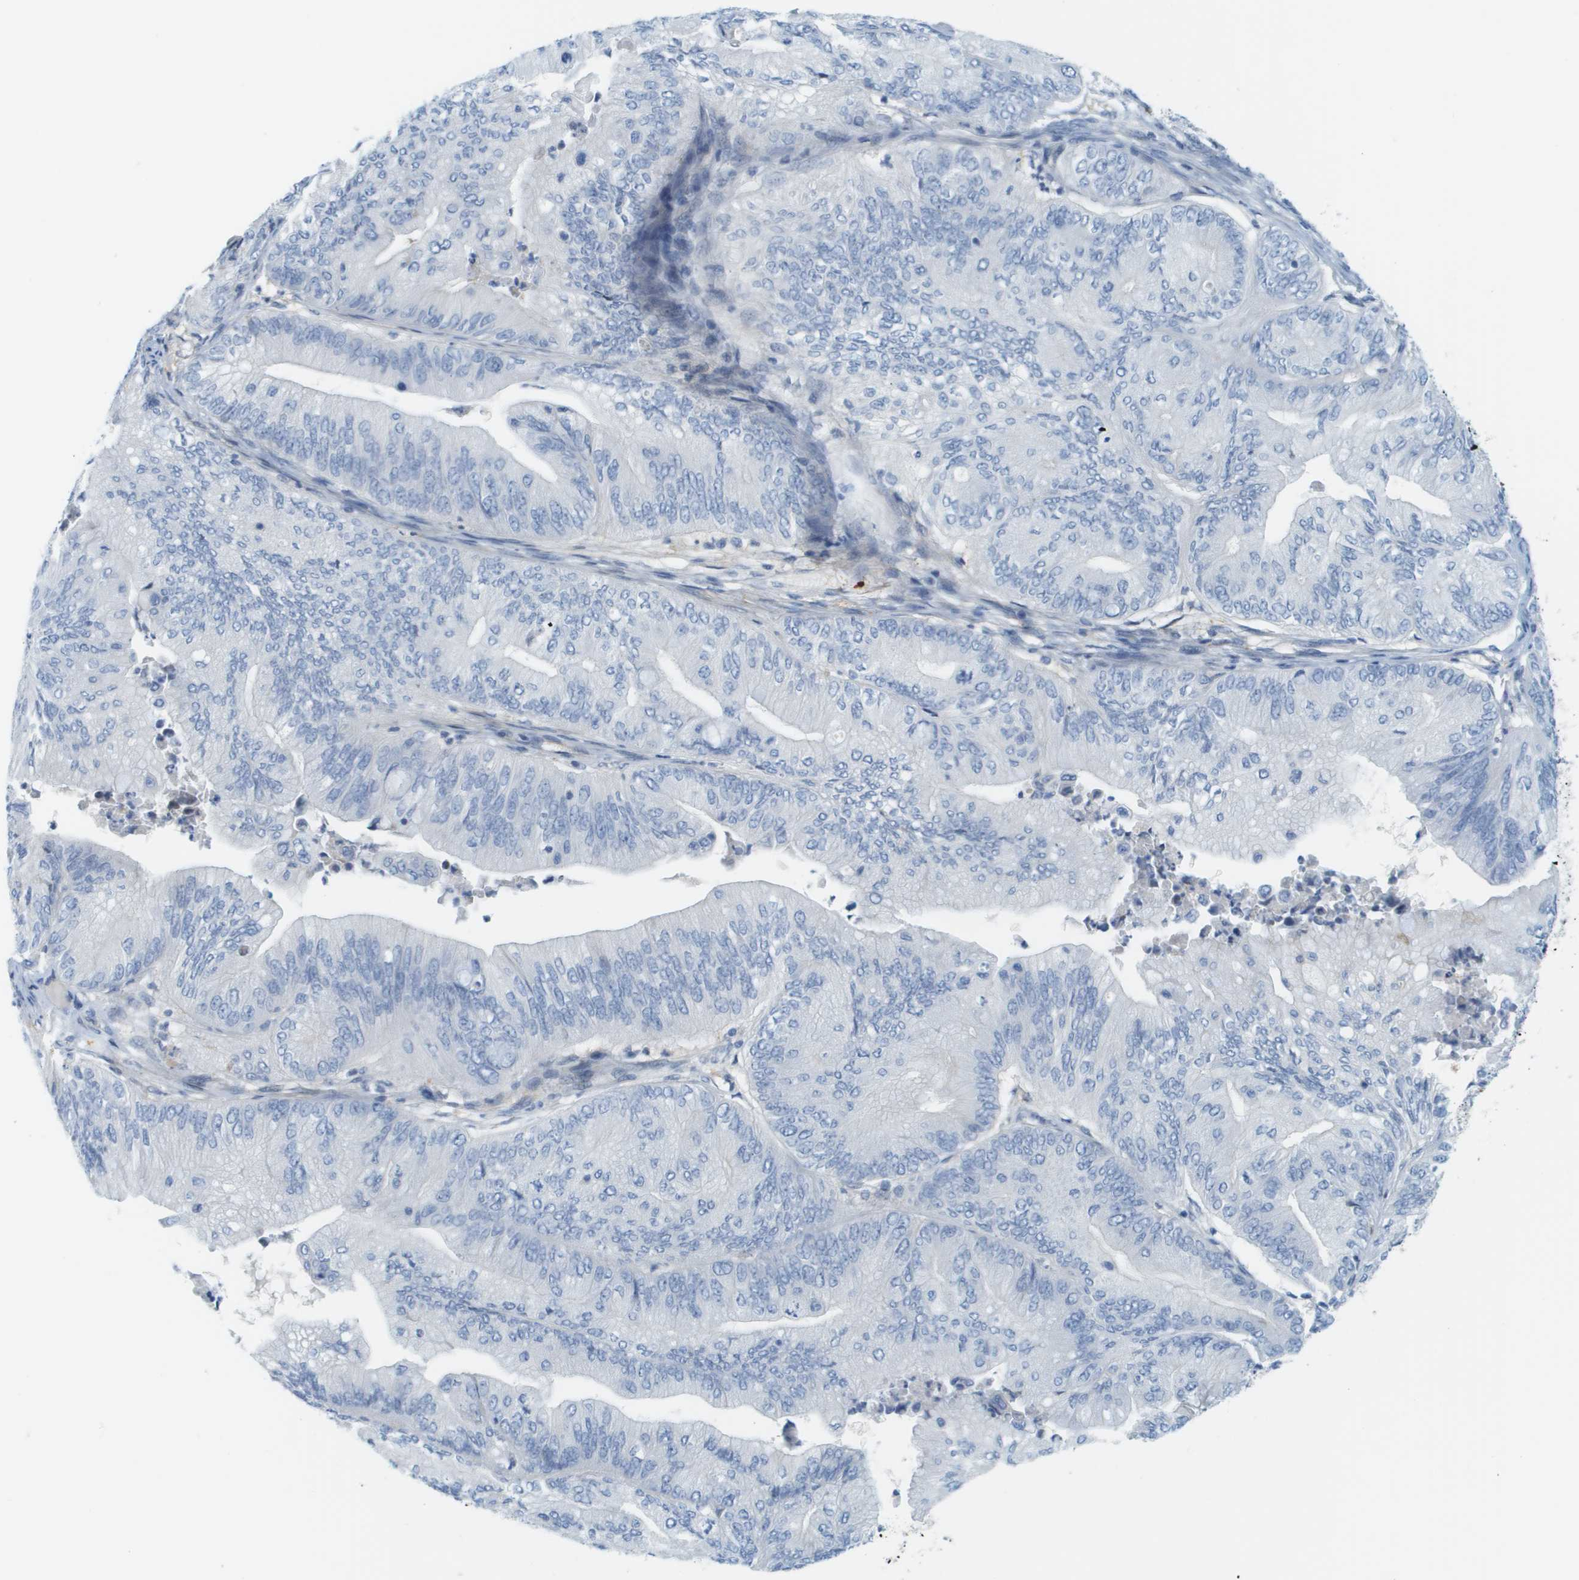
{"staining": {"intensity": "negative", "quantity": "none", "location": "none"}, "tissue": "ovarian cancer", "cell_type": "Tumor cells", "image_type": "cancer", "snomed": [{"axis": "morphology", "description": "Cystadenocarcinoma, mucinous, NOS"}, {"axis": "topography", "description": "Ovary"}], "caption": "Immunohistochemistry histopathology image of neoplastic tissue: human ovarian cancer stained with DAB (3,3'-diaminobenzidine) displays no significant protein expression in tumor cells.", "gene": "CUL9", "patient": {"sex": "female", "age": 61}}